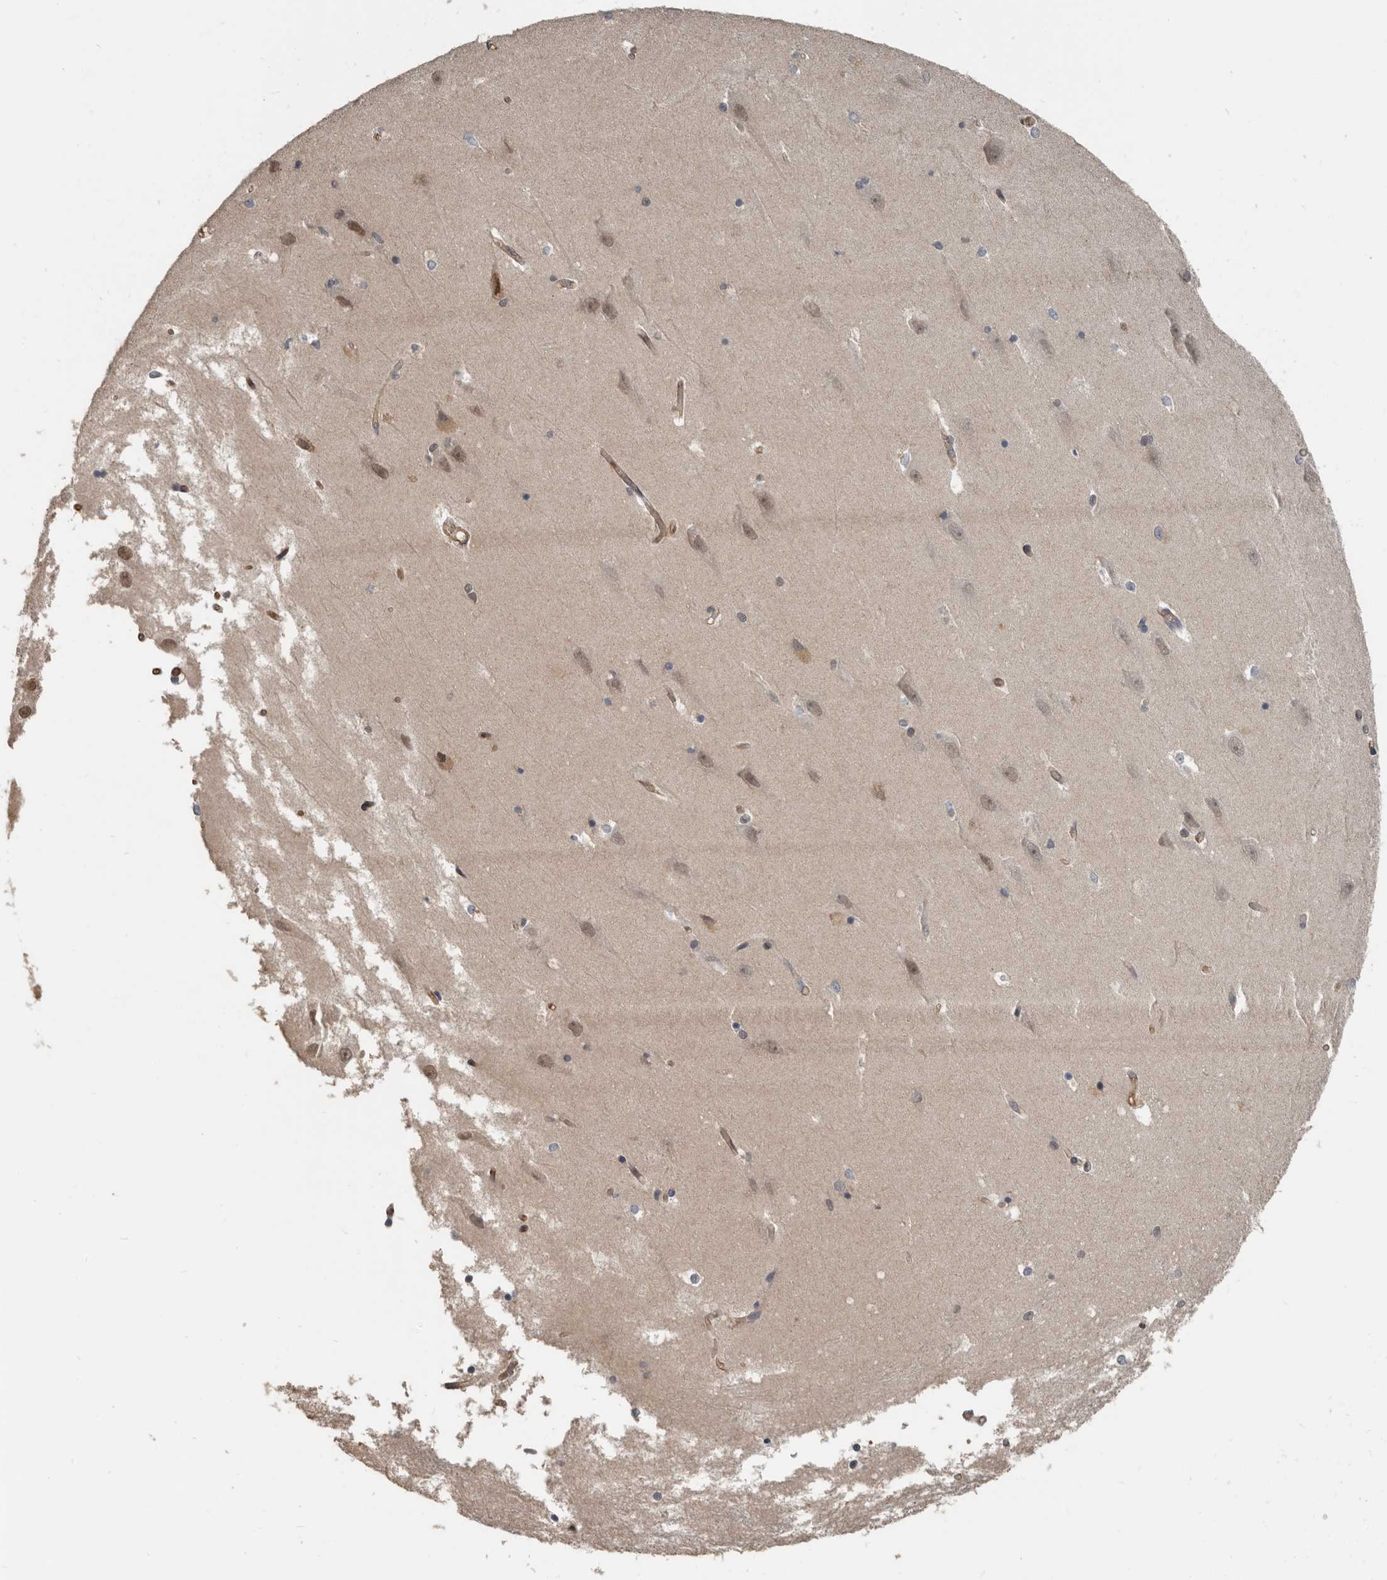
{"staining": {"intensity": "moderate", "quantity": "<25%", "location": "nuclear"}, "tissue": "hippocampus", "cell_type": "Glial cells", "image_type": "normal", "snomed": [{"axis": "morphology", "description": "Normal tissue, NOS"}, {"axis": "topography", "description": "Hippocampus"}], "caption": "Immunohistochemical staining of normal human hippocampus demonstrates low levels of moderate nuclear positivity in about <25% of glial cells. (DAB (3,3'-diaminobenzidine) IHC, brown staining for protein, blue staining for nuclei).", "gene": "YOD1", "patient": {"sex": "male", "age": 45}}